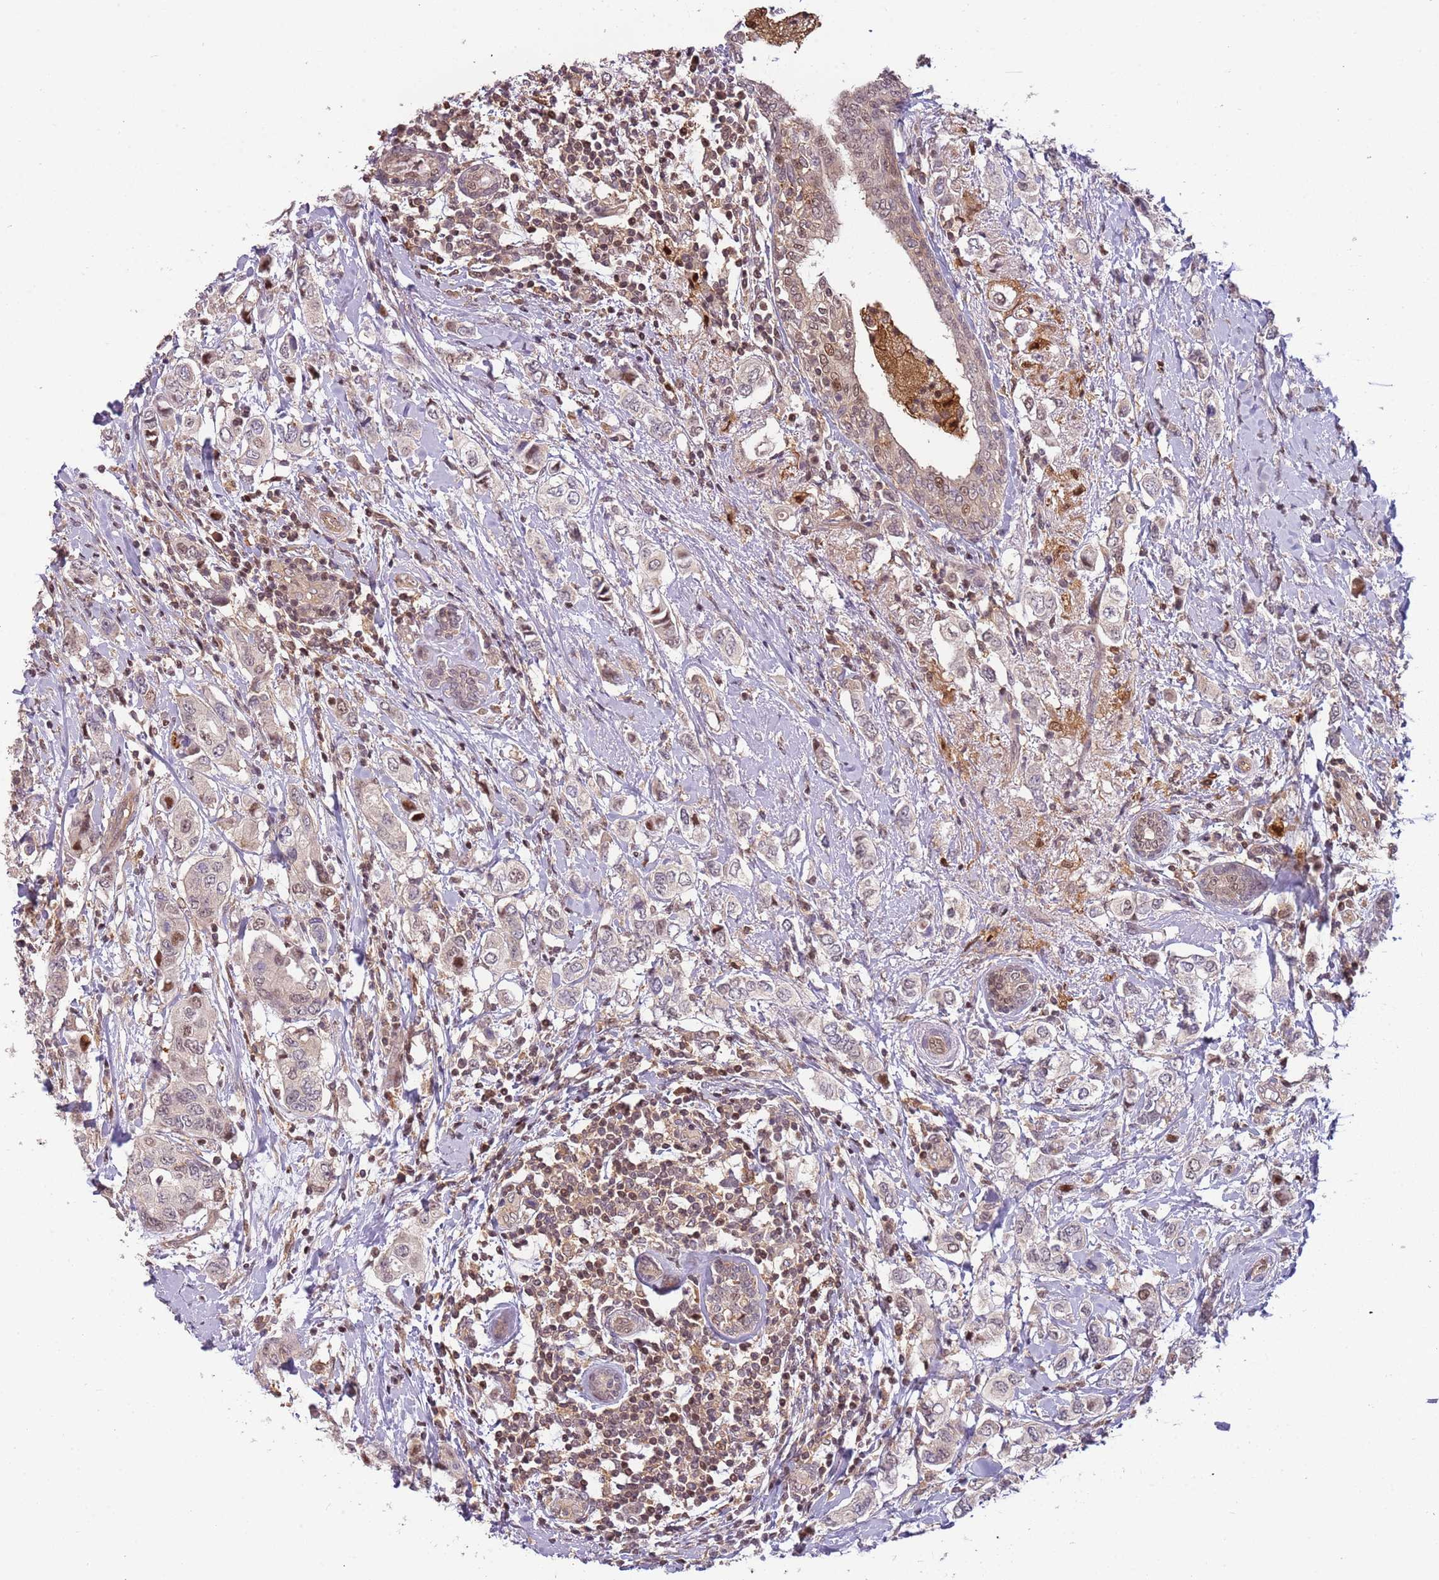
{"staining": {"intensity": "weak", "quantity": "25%-75%", "location": "cytoplasmic/membranous,nuclear"}, "tissue": "breast cancer", "cell_type": "Tumor cells", "image_type": "cancer", "snomed": [{"axis": "morphology", "description": "Lobular carcinoma"}, {"axis": "topography", "description": "Breast"}], "caption": "Immunohistochemical staining of human breast cancer (lobular carcinoma) reveals low levels of weak cytoplasmic/membranous and nuclear protein expression in approximately 25%-75% of tumor cells.", "gene": "GSTO2", "patient": {"sex": "female", "age": 51}}